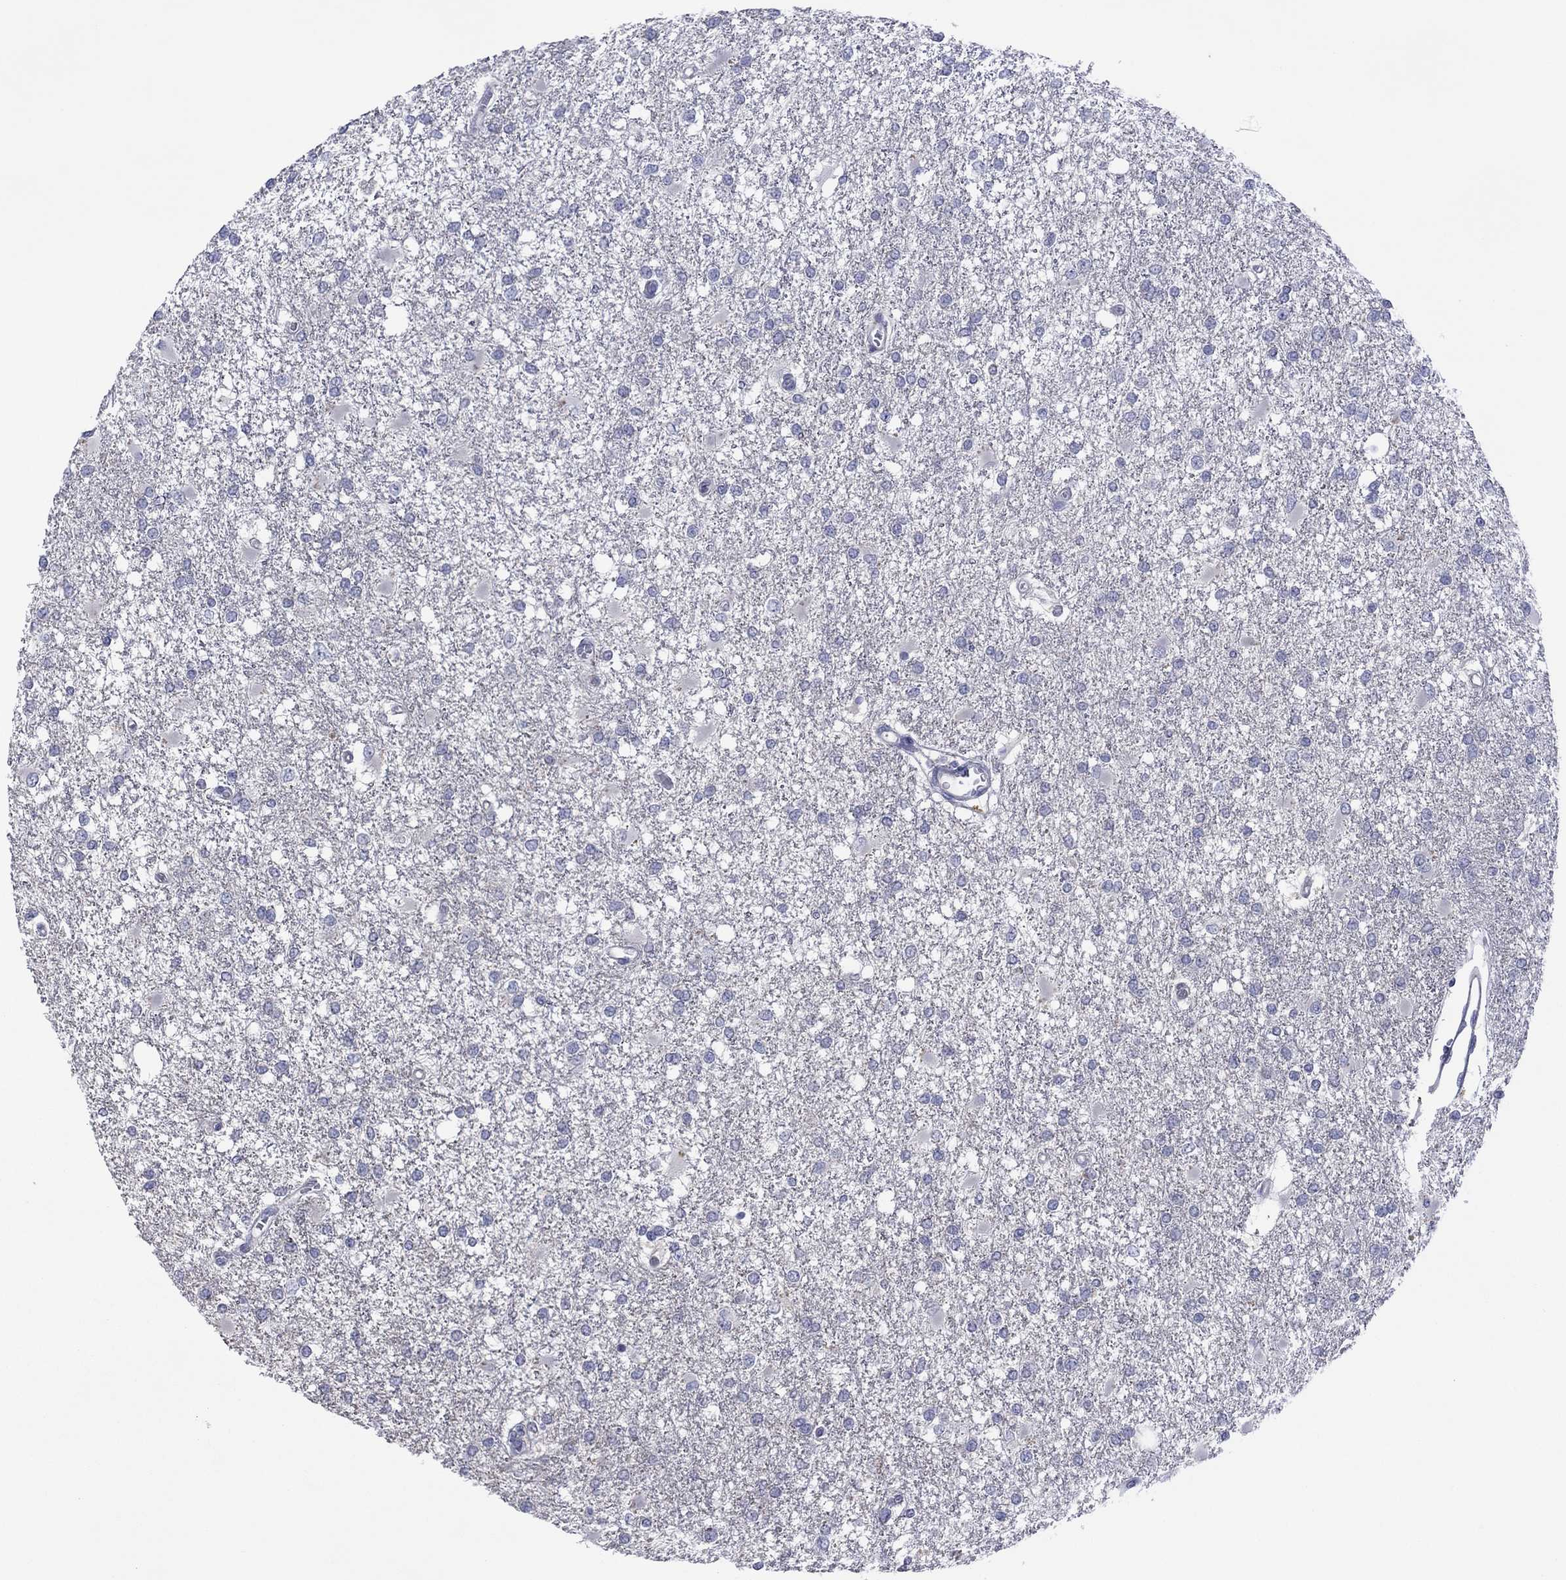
{"staining": {"intensity": "negative", "quantity": "none", "location": "none"}, "tissue": "glioma", "cell_type": "Tumor cells", "image_type": "cancer", "snomed": [{"axis": "morphology", "description": "Glioma, malignant, High grade"}, {"axis": "topography", "description": "Cerebral cortex"}], "caption": "Image shows no protein expression in tumor cells of glioma tissue. (DAB immunohistochemistry (IHC) visualized using brightfield microscopy, high magnification).", "gene": "CYP2B6", "patient": {"sex": "male", "age": 79}}